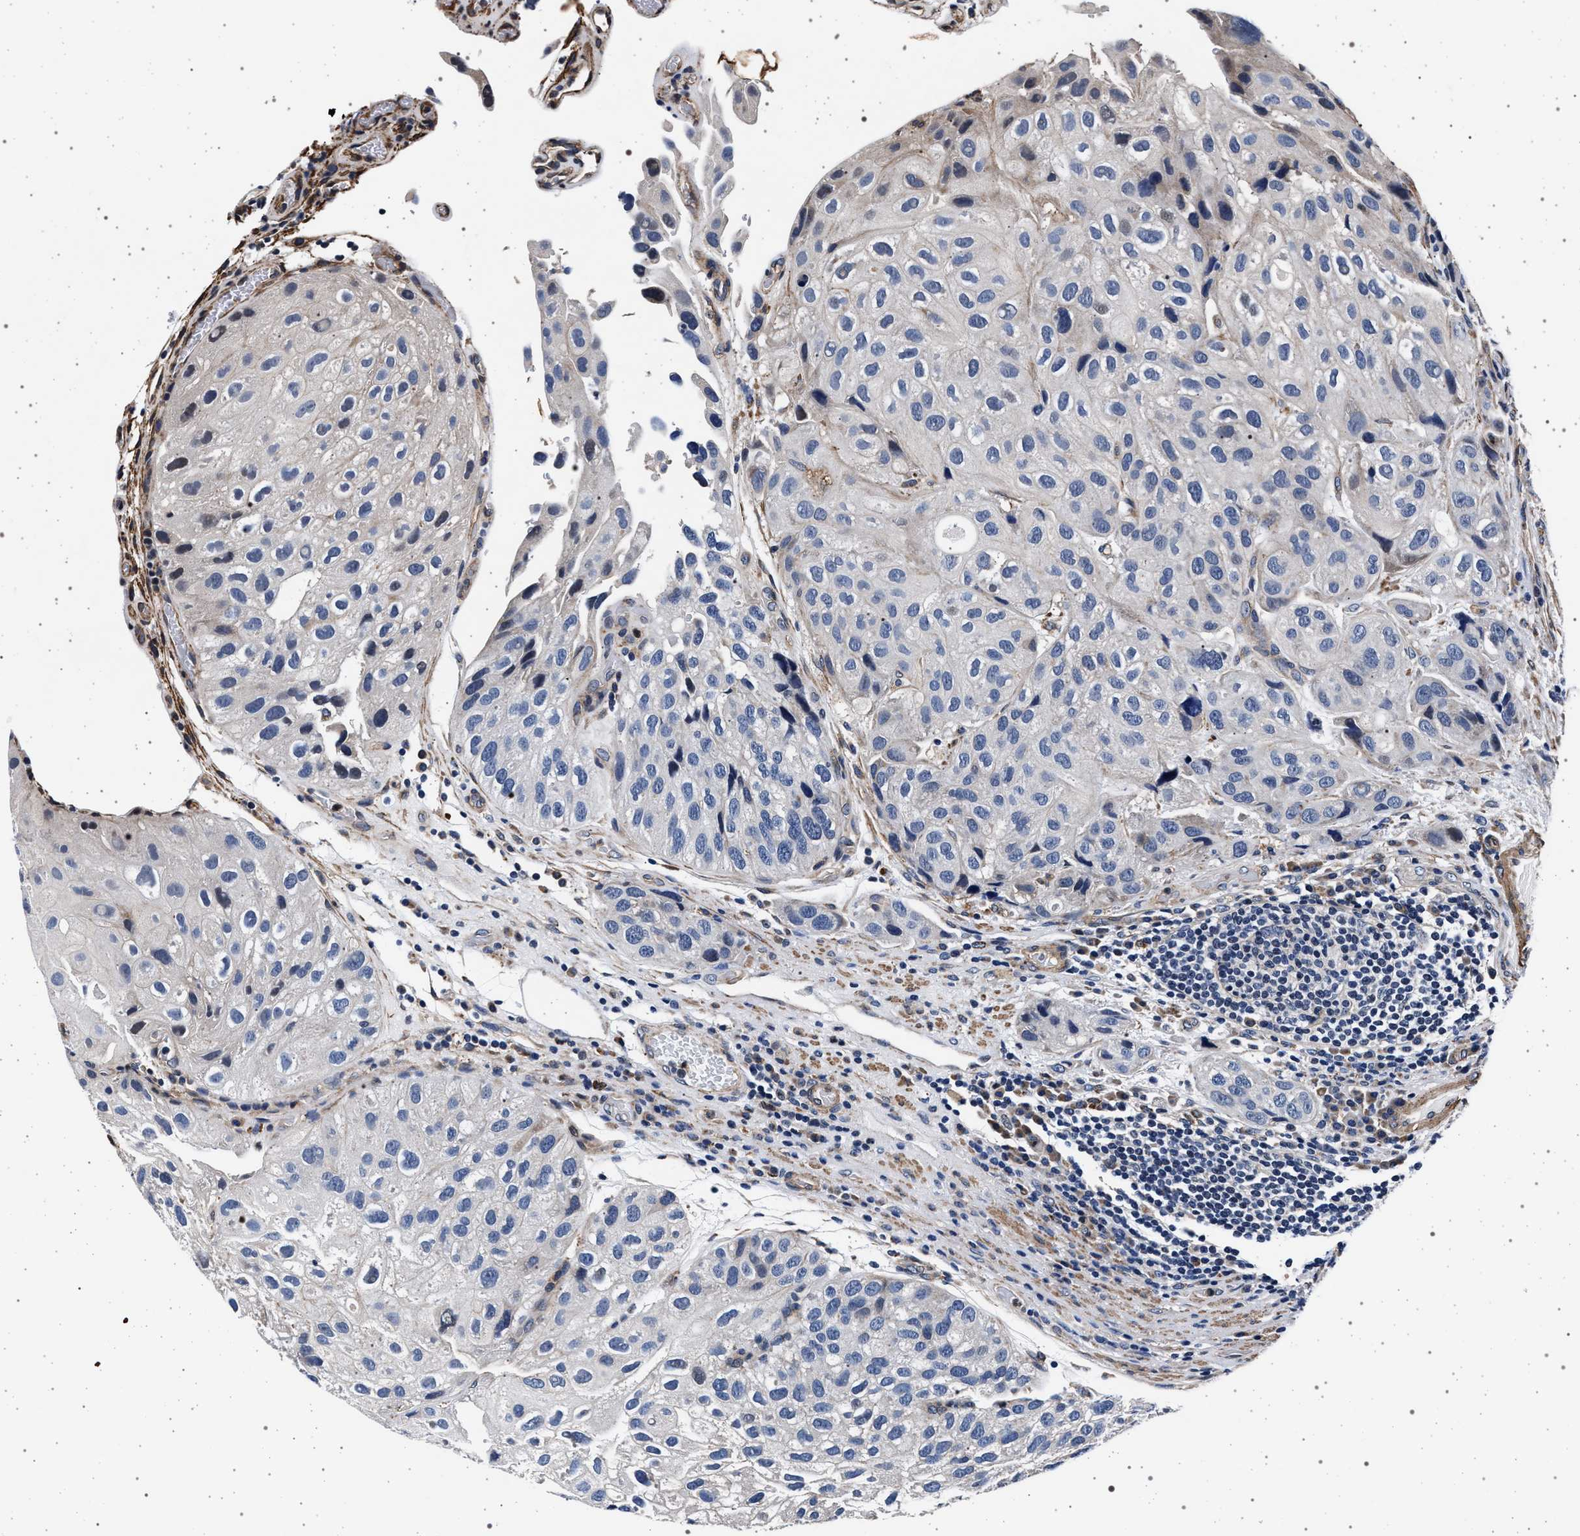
{"staining": {"intensity": "negative", "quantity": "none", "location": "none"}, "tissue": "urothelial cancer", "cell_type": "Tumor cells", "image_type": "cancer", "snomed": [{"axis": "morphology", "description": "Urothelial carcinoma, High grade"}, {"axis": "topography", "description": "Urinary bladder"}], "caption": "Immunohistochemistry photomicrograph of urothelial carcinoma (high-grade) stained for a protein (brown), which demonstrates no staining in tumor cells. The staining was performed using DAB (3,3'-diaminobenzidine) to visualize the protein expression in brown, while the nuclei were stained in blue with hematoxylin (Magnification: 20x).", "gene": "KCNK6", "patient": {"sex": "female", "age": 64}}